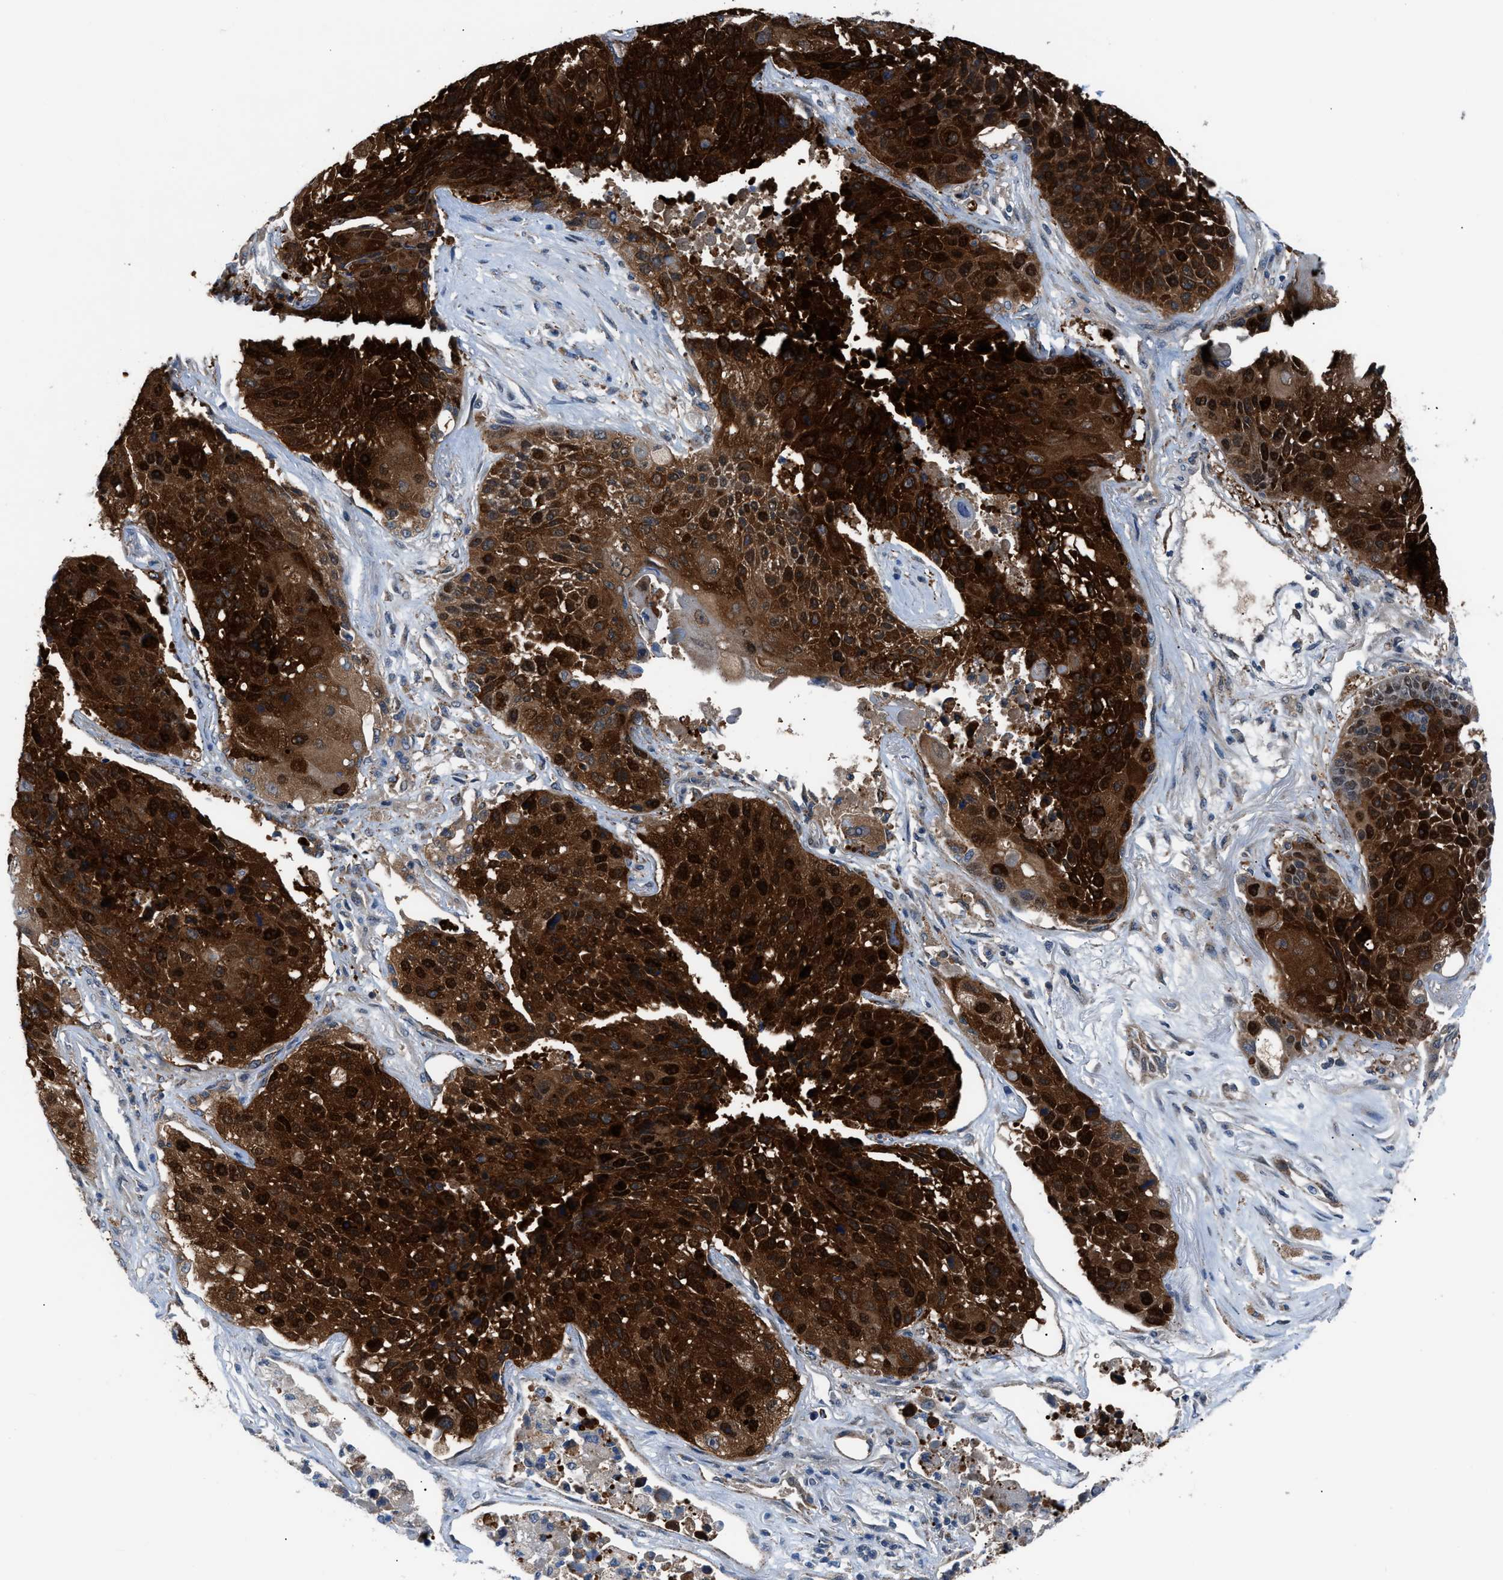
{"staining": {"intensity": "strong", "quantity": ">75%", "location": "cytoplasmic/membranous,nuclear"}, "tissue": "lung cancer", "cell_type": "Tumor cells", "image_type": "cancer", "snomed": [{"axis": "morphology", "description": "Squamous cell carcinoma, NOS"}, {"axis": "topography", "description": "Lung"}], "caption": "This histopathology image exhibits immunohistochemistry (IHC) staining of human squamous cell carcinoma (lung), with high strong cytoplasmic/membranous and nuclear positivity in approximately >75% of tumor cells.", "gene": "TMEM45B", "patient": {"sex": "male", "age": 61}}